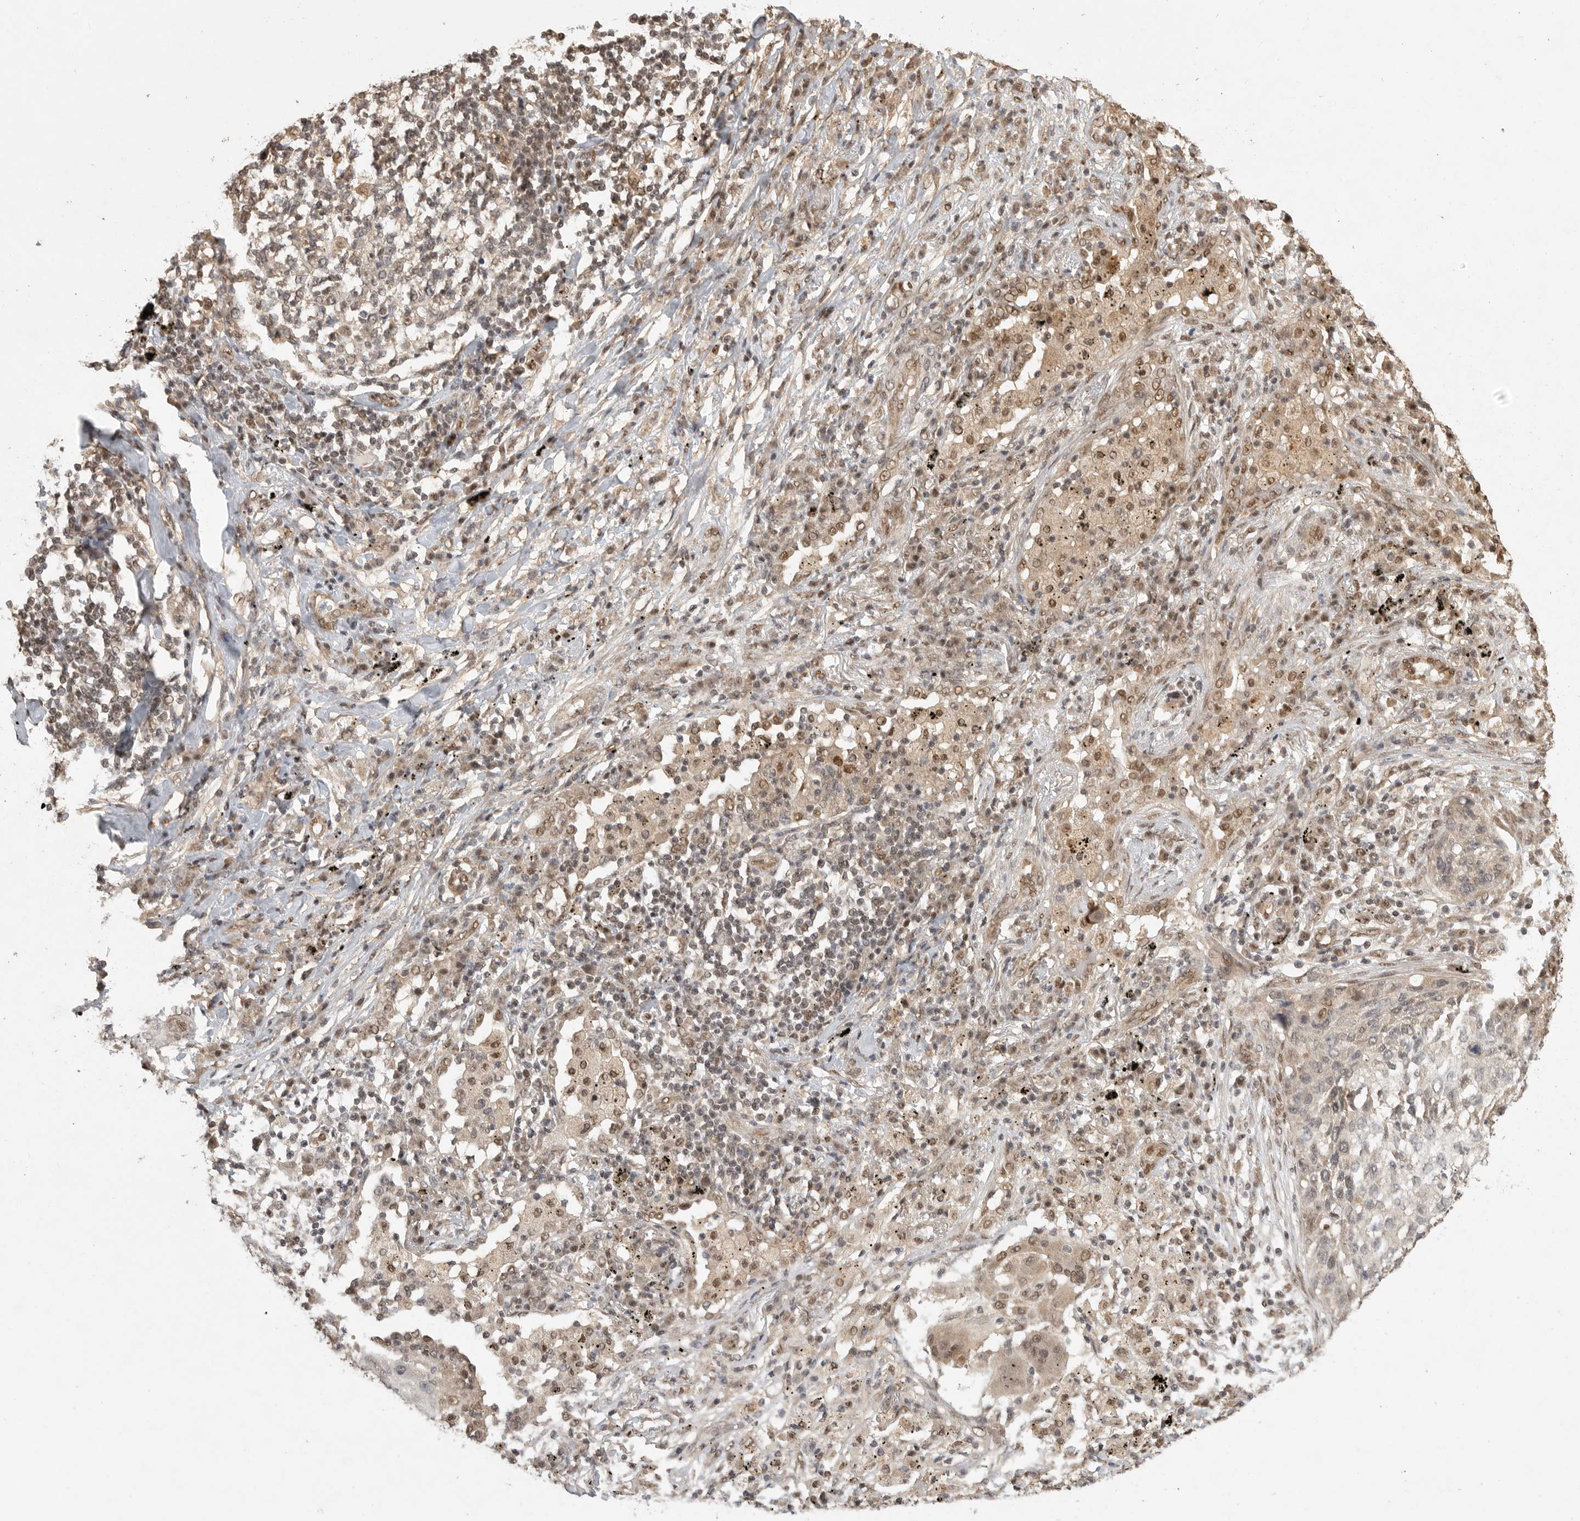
{"staining": {"intensity": "moderate", "quantity": "<25%", "location": "nuclear"}, "tissue": "lung cancer", "cell_type": "Tumor cells", "image_type": "cancer", "snomed": [{"axis": "morphology", "description": "Squamous cell carcinoma, NOS"}, {"axis": "topography", "description": "Lung"}], "caption": "Protein expression analysis of squamous cell carcinoma (lung) reveals moderate nuclear expression in approximately <25% of tumor cells.", "gene": "DFFA", "patient": {"sex": "female", "age": 63}}